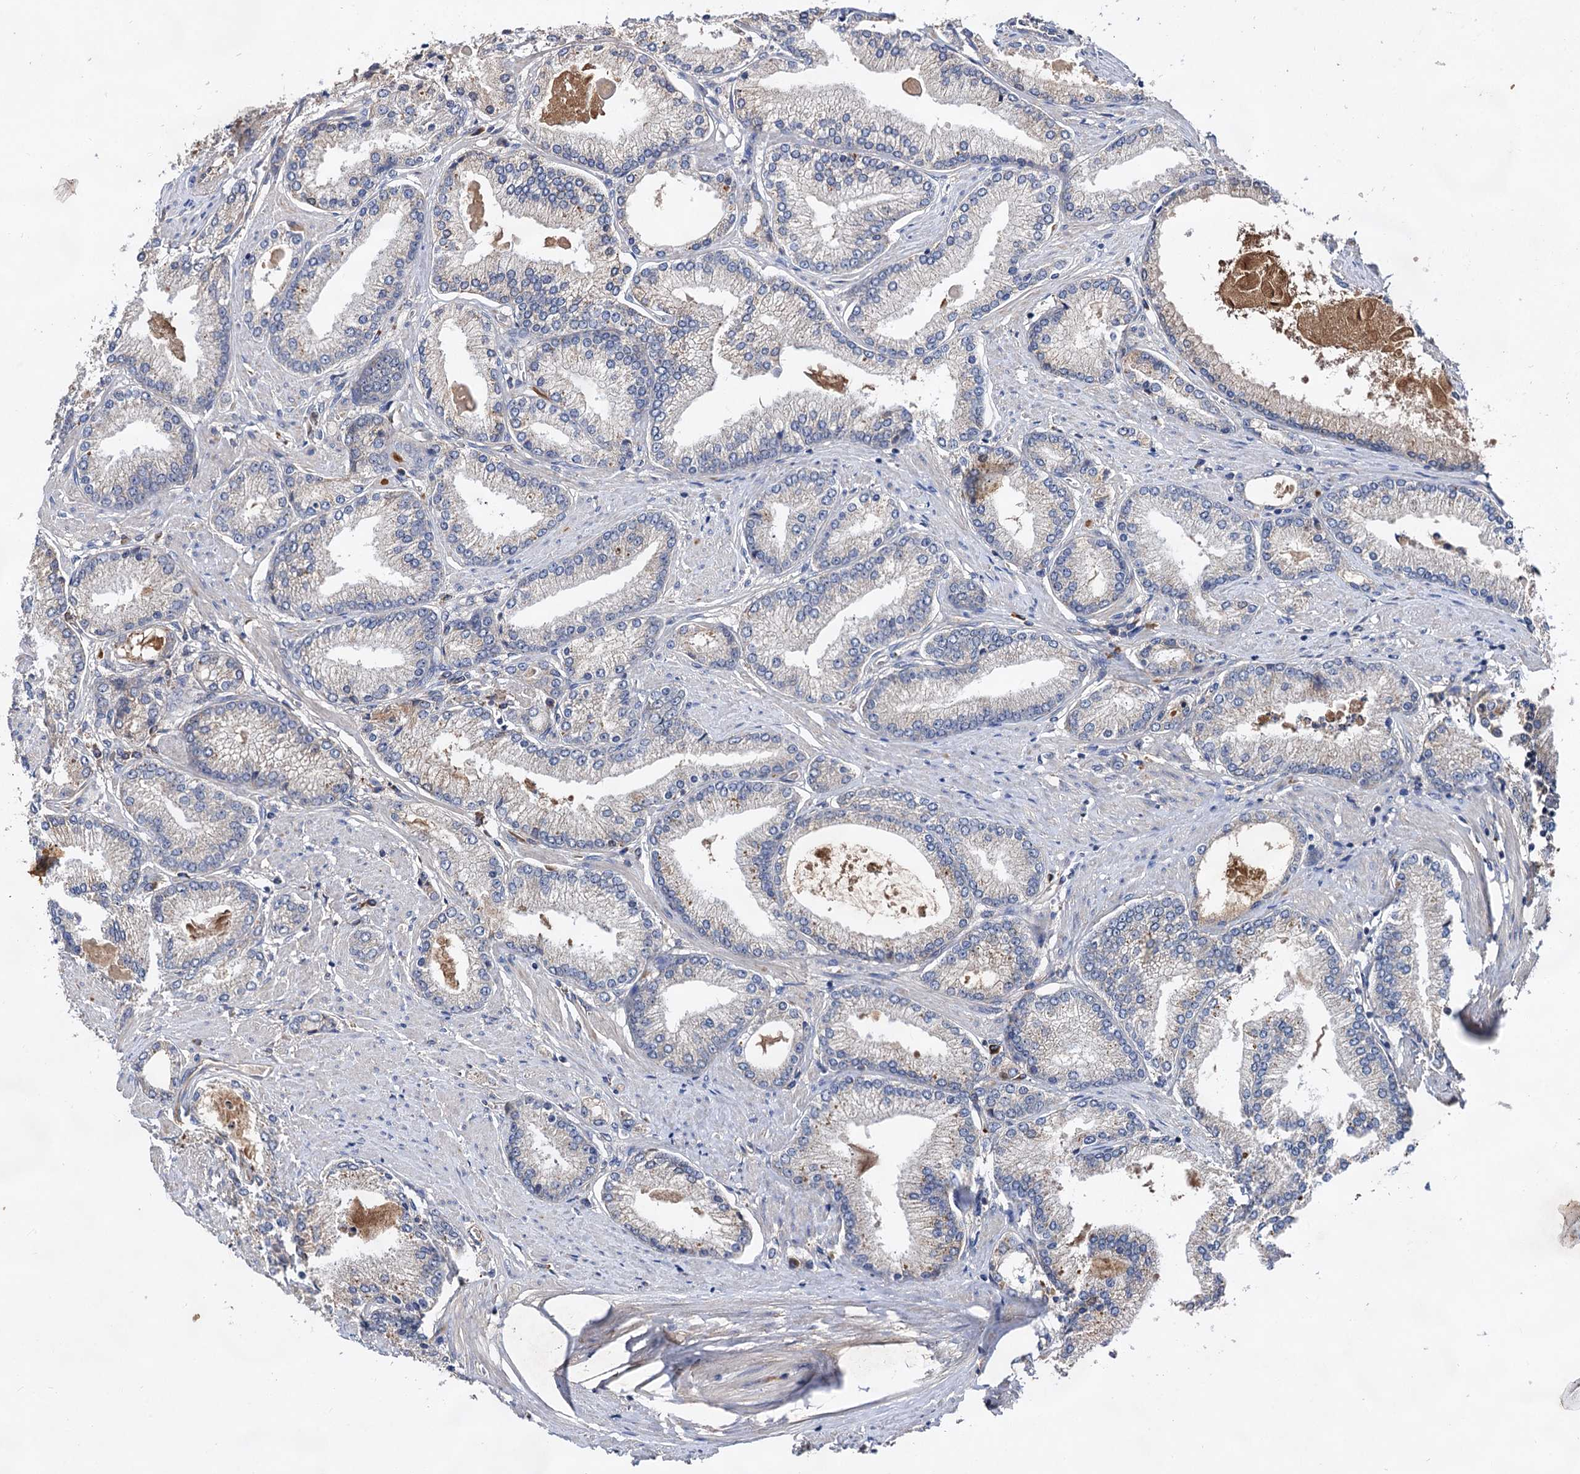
{"staining": {"intensity": "negative", "quantity": "none", "location": "none"}, "tissue": "prostate cancer", "cell_type": "Tumor cells", "image_type": "cancer", "snomed": [{"axis": "morphology", "description": "Adenocarcinoma, High grade"}, {"axis": "topography", "description": "Prostate"}], "caption": "Protein analysis of prostate cancer displays no significant positivity in tumor cells. Nuclei are stained in blue.", "gene": "TEX9", "patient": {"sex": "male", "age": 66}}